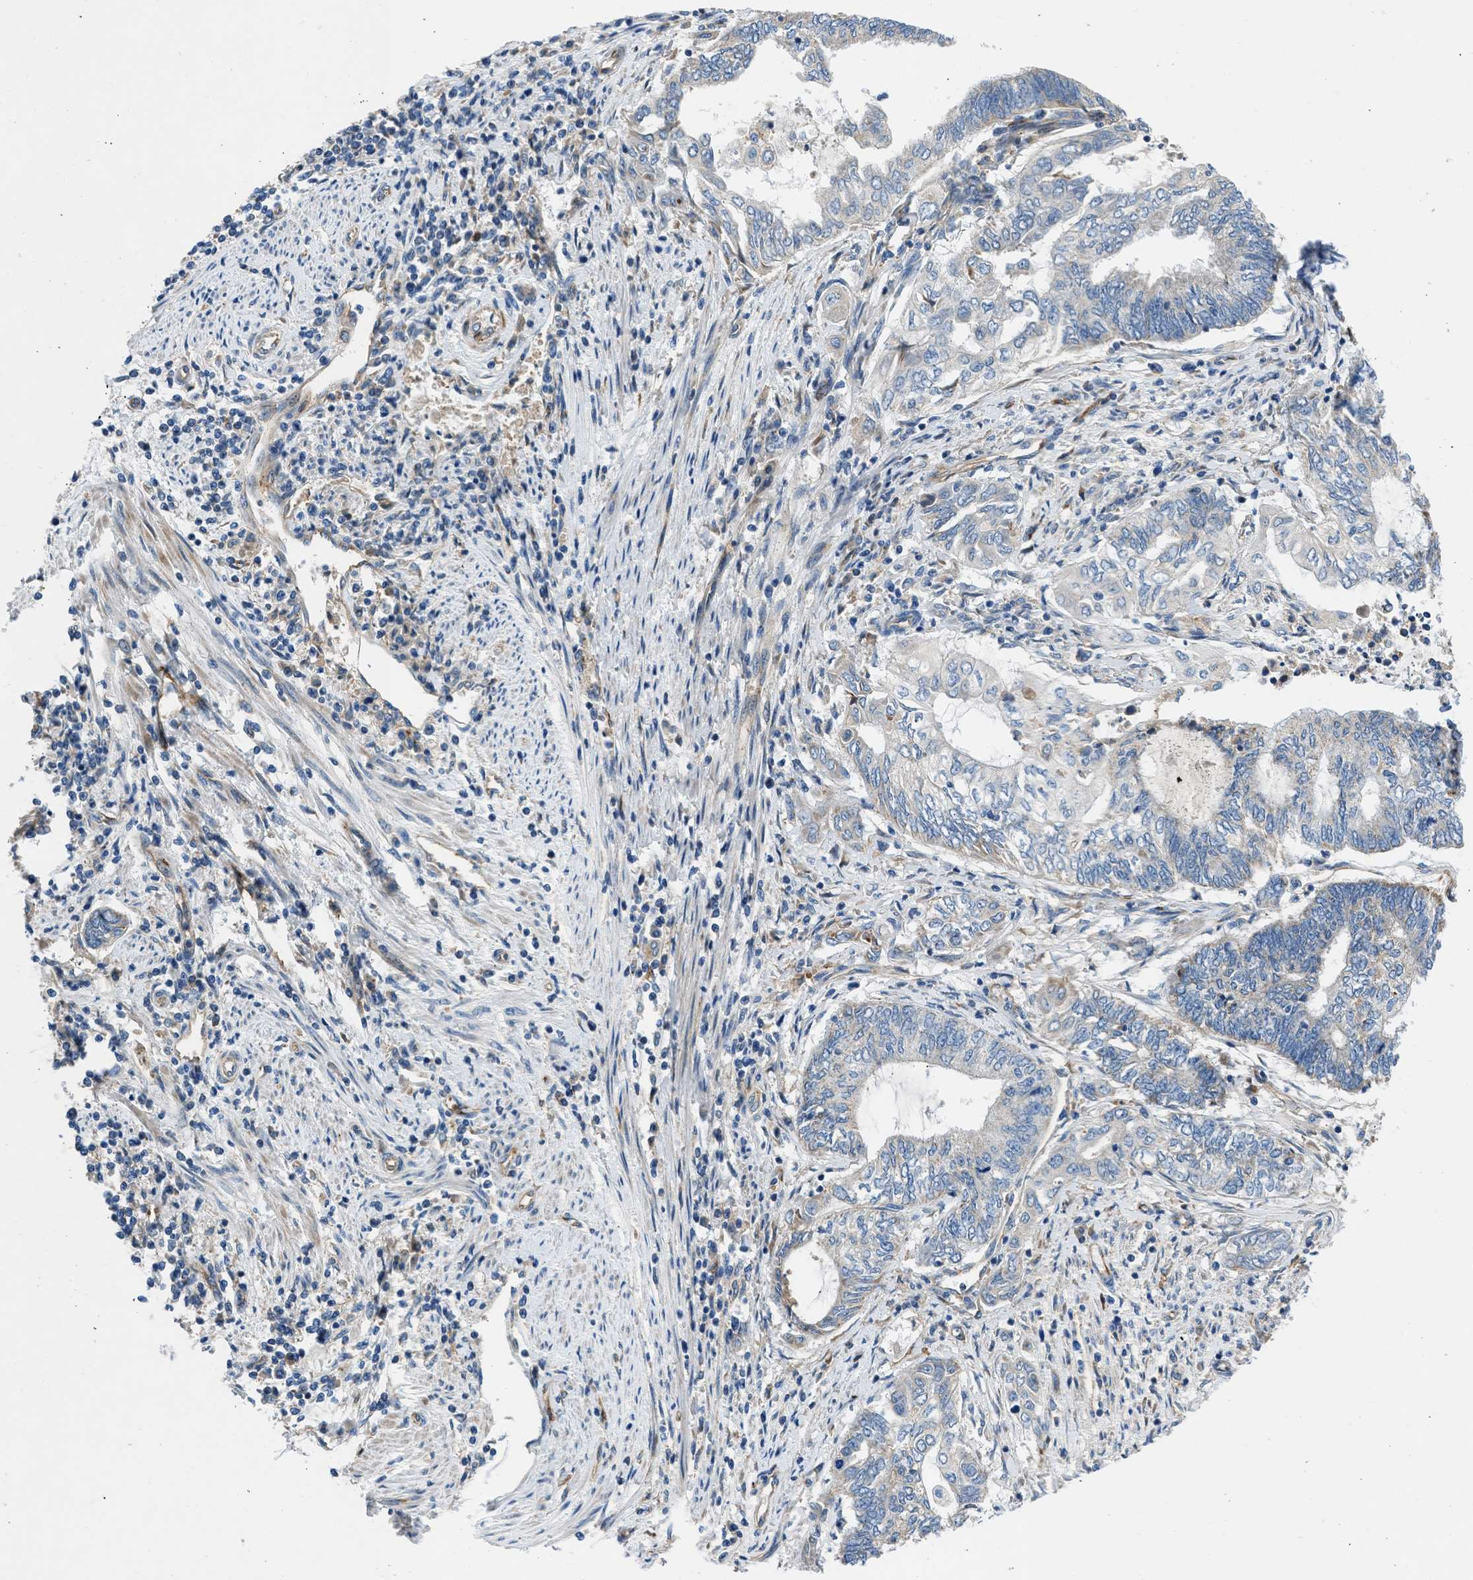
{"staining": {"intensity": "weak", "quantity": "<25%", "location": "cytoplasmic/membranous"}, "tissue": "endometrial cancer", "cell_type": "Tumor cells", "image_type": "cancer", "snomed": [{"axis": "morphology", "description": "Adenocarcinoma, NOS"}, {"axis": "topography", "description": "Uterus"}, {"axis": "topography", "description": "Endometrium"}], "caption": "An image of human endometrial cancer (adenocarcinoma) is negative for staining in tumor cells. The staining is performed using DAB (3,3'-diaminobenzidine) brown chromogen with nuclei counter-stained in using hematoxylin.", "gene": "ULK4", "patient": {"sex": "female", "age": 70}}